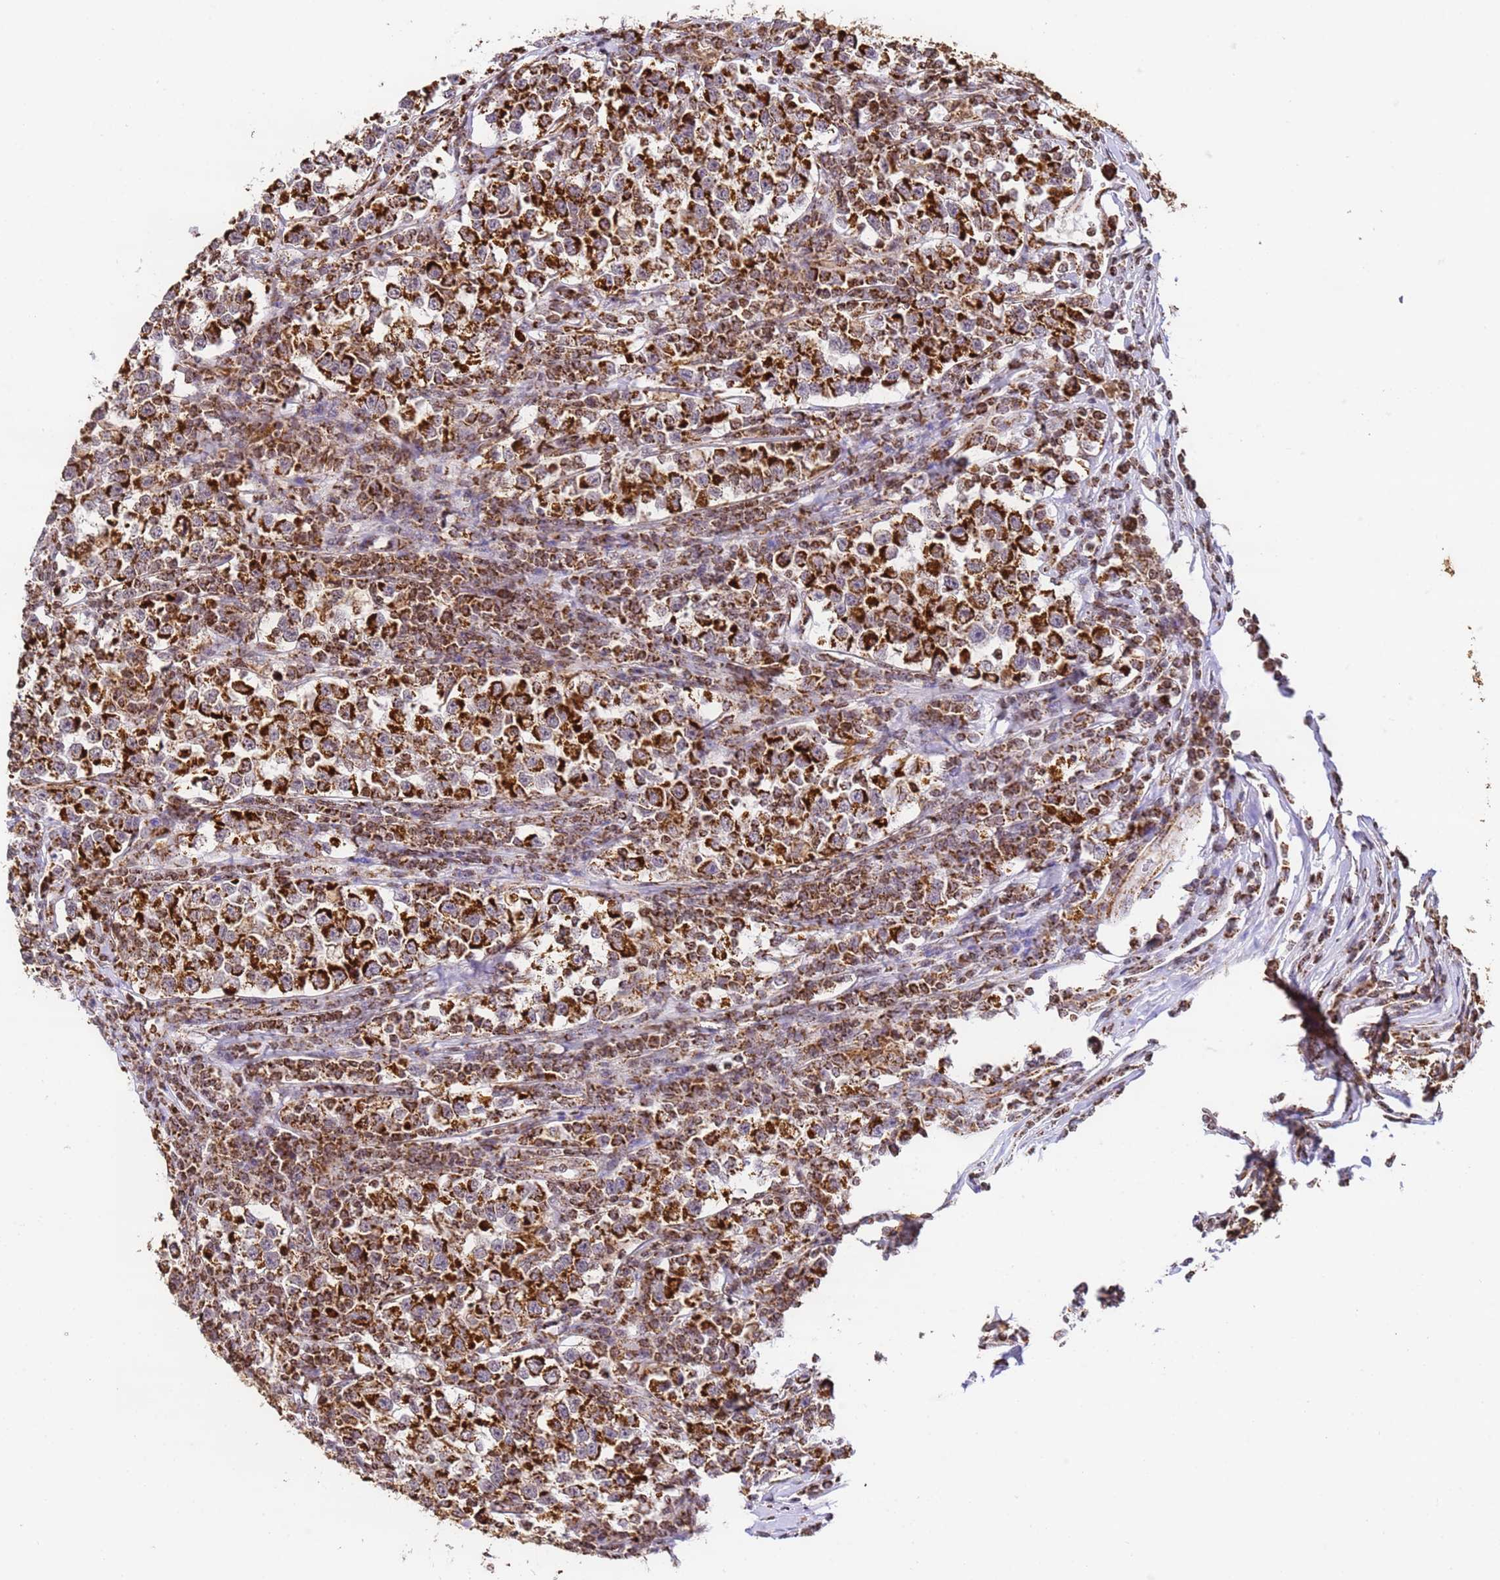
{"staining": {"intensity": "strong", "quantity": ">75%", "location": "cytoplasmic/membranous"}, "tissue": "testis cancer", "cell_type": "Tumor cells", "image_type": "cancer", "snomed": [{"axis": "morphology", "description": "Normal tissue, NOS"}, {"axis": "morphology", "description": "Seminoma, NOS"}, {"axis": "topography", "description": "Testis"}], "caption": "Testis cancer (seminoma) stained with DAB (3,3'-diaminobenzidine) IHC reveals high levels of strong cytoplasmic/membranous staining in about >75% of tumor cells.", "gene": "HSPE1", "patient": {"sex": "male", "age": 43}}